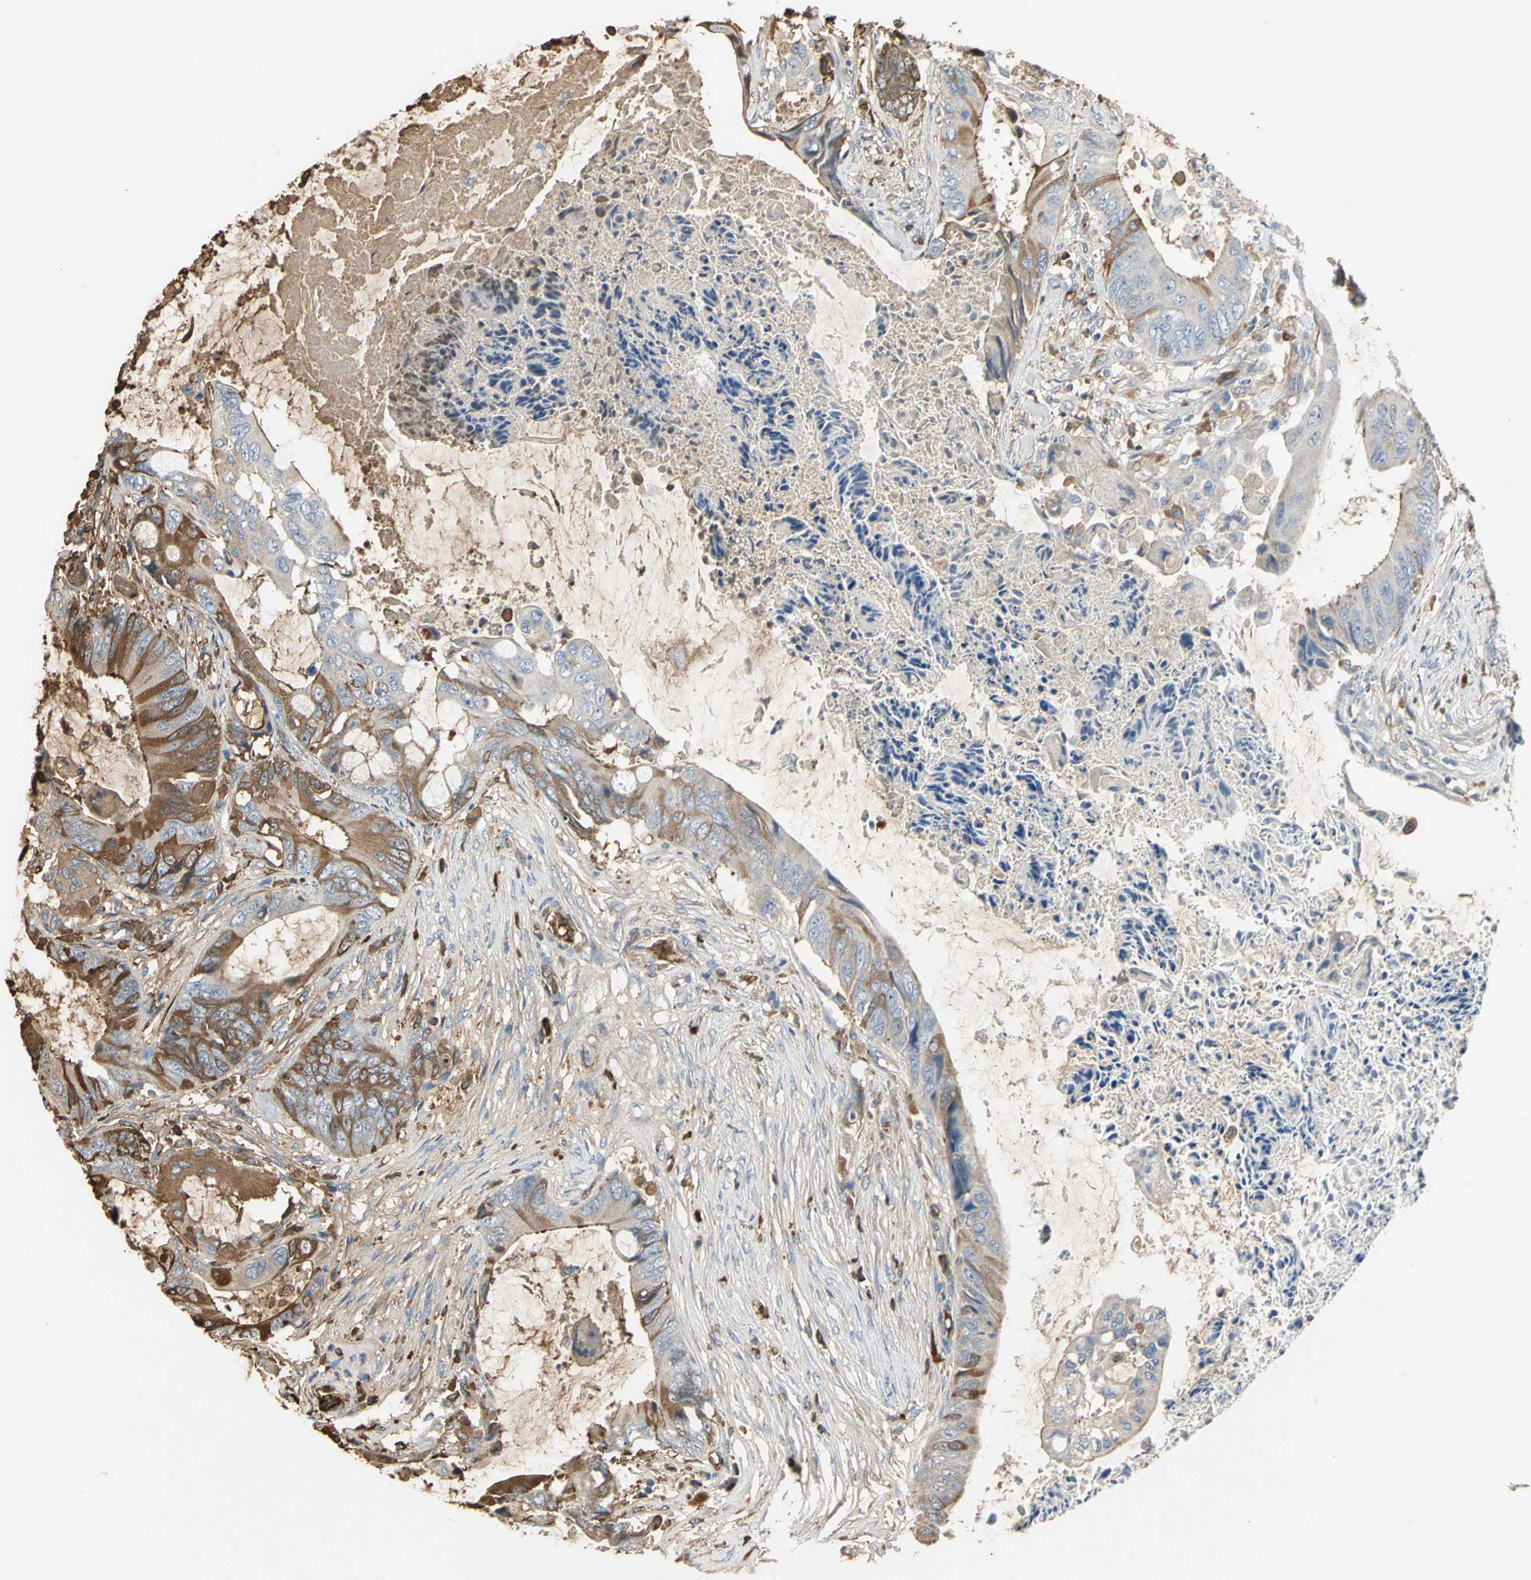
{"staining": {"intensity": "strong", "quantity": "25%-75%", "location": "cytoplasmic/membranous"}, "tissue": "colorectal cancer", "cell_type": "Tumor cells", "image_type": "cancer", "snomed": [{"axis": "morphology", "description": "Normal tissue, NOS"}, {"axis": "morphology", "description": "Adenocarcinoma, NOS"}, {"axis": "topography", "description": "Rectum"}, {"axis": "topography", "description": "Peripheral nerve tissue"}], "caption": "Immunohistochemistry of colorectal cancer shows high levels of strong cytoplasmic/membranous expression in approximately 25%-75% of tumor cells.", "gene": "TREM1", "patient": {"sex": "female", "age": 77}}